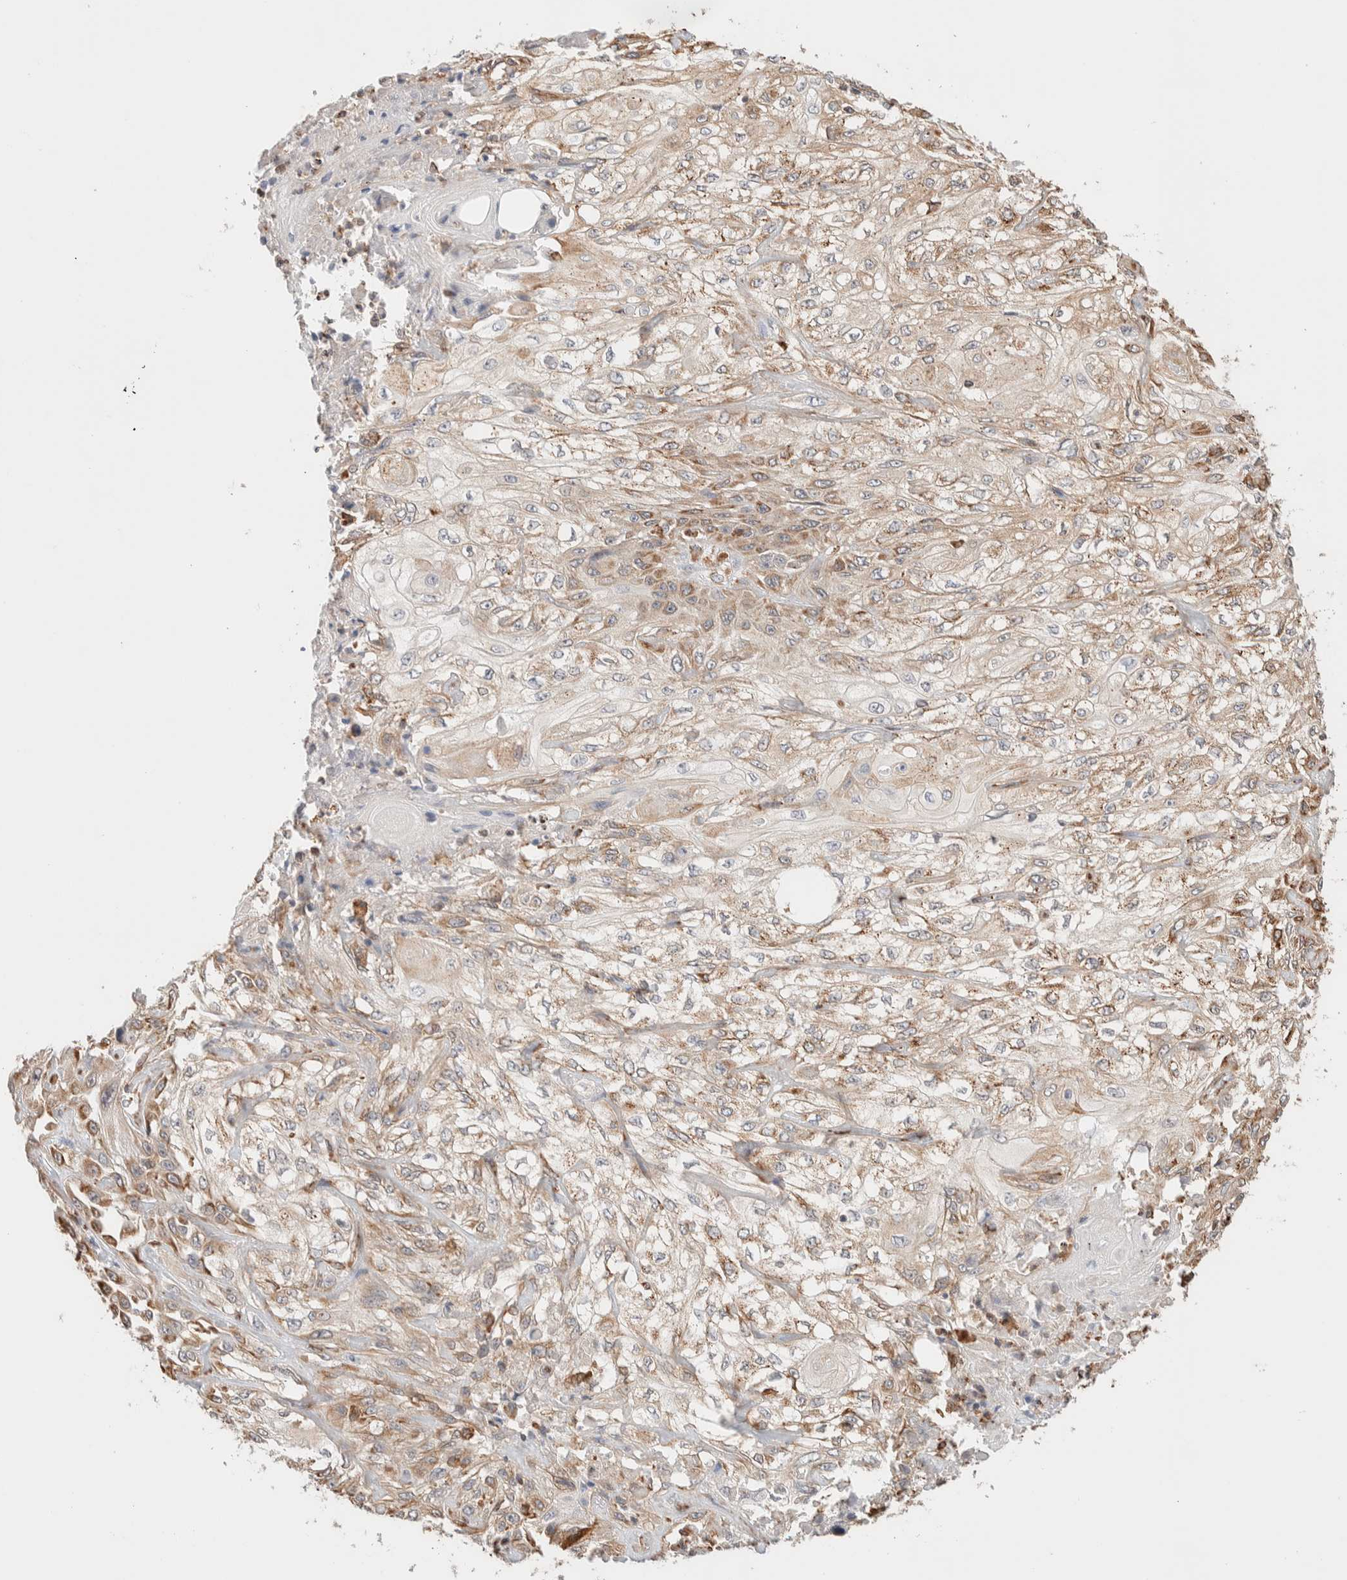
{"staining": {"intensity": "moderate", "quantity": "25%-75%", "location": "cytoplasmic/membranous"}, "tissue": "skin cancer", "cell_type": "Tumor cells", "image_type": "cancer", "snomed": [{"axis": "morphology", "description": "Squamous cell carcinoma, NOS"}, {"axis": "morphology", "description": "Squamous cell carcinoma, metastatic, NOS"}, {"axis": "topography", "description": "Skin"}, {"axis": "topography", "description": "Lymph node"}], "caption": "Protein staining of squamous cell carcinoma (skin) tissue shows moderate cytoplasmic/membranous positivity in approximately 25%-75% of tumor cells. (IHC, brightfield microscopy, high magnification).", "gene": "INTS1", "patient": {"sex": "male", "age": 75}}